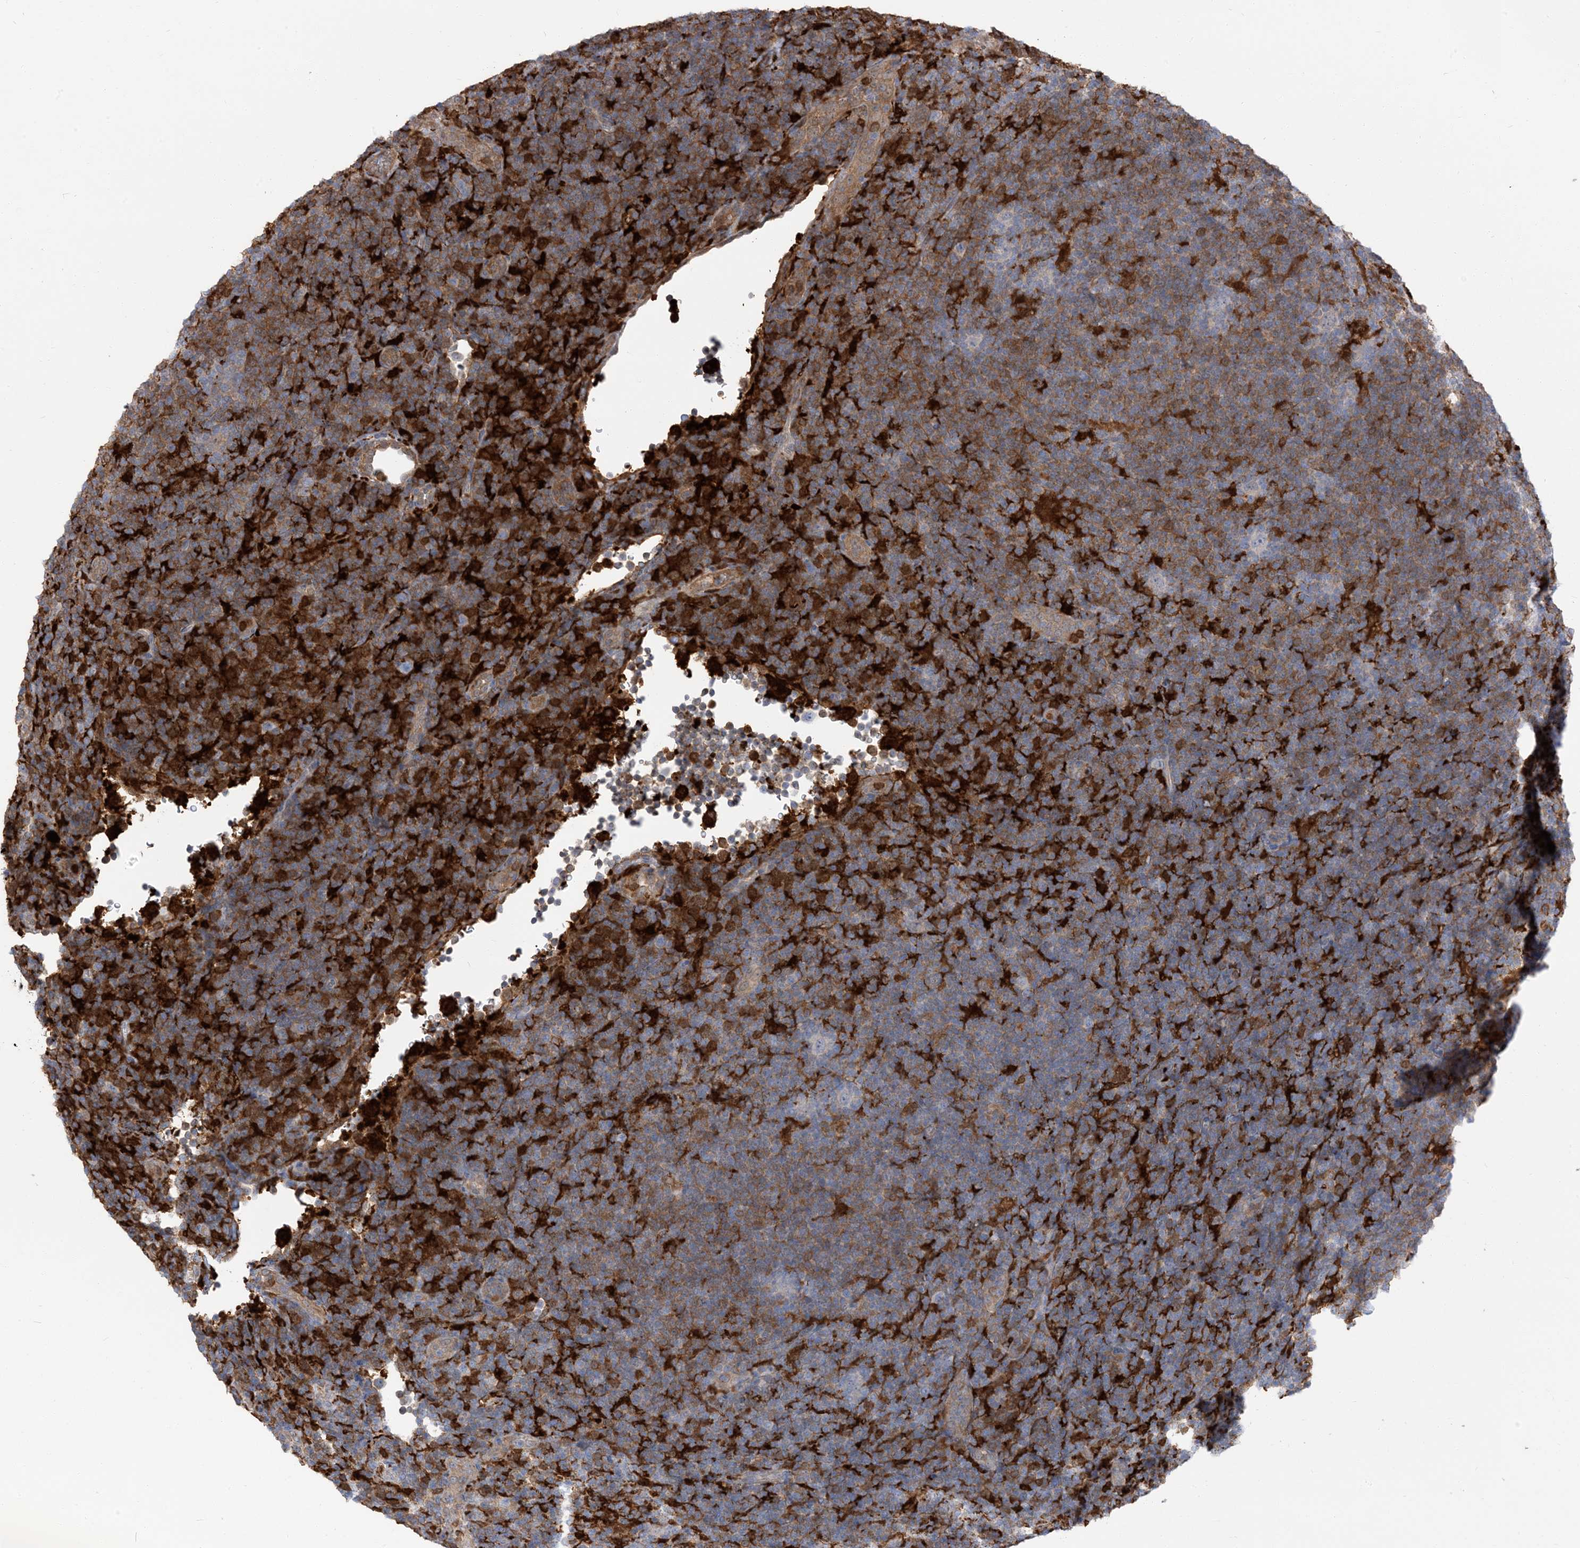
{"staining": {"intensity": "negative", "quantity": "none", "location": "none"}, "tissue": "lymphoma", "cell_type": "Tumor cells", "image_type": "cancer", "snomed": [{"axis": "morphology", "description": "Hodgkin's disease, NOS"}, {"axis": "topography", "description": "Lymph node"}], "caption": "This photomicrograph is of Hodgkin's disease stained with IHC to label a protein in brown with the nuclei are counter-stained blue. There is no positivity in tumor cells.", "gene": "NAGK", "patient": {"sex": "female", "age": 57}}